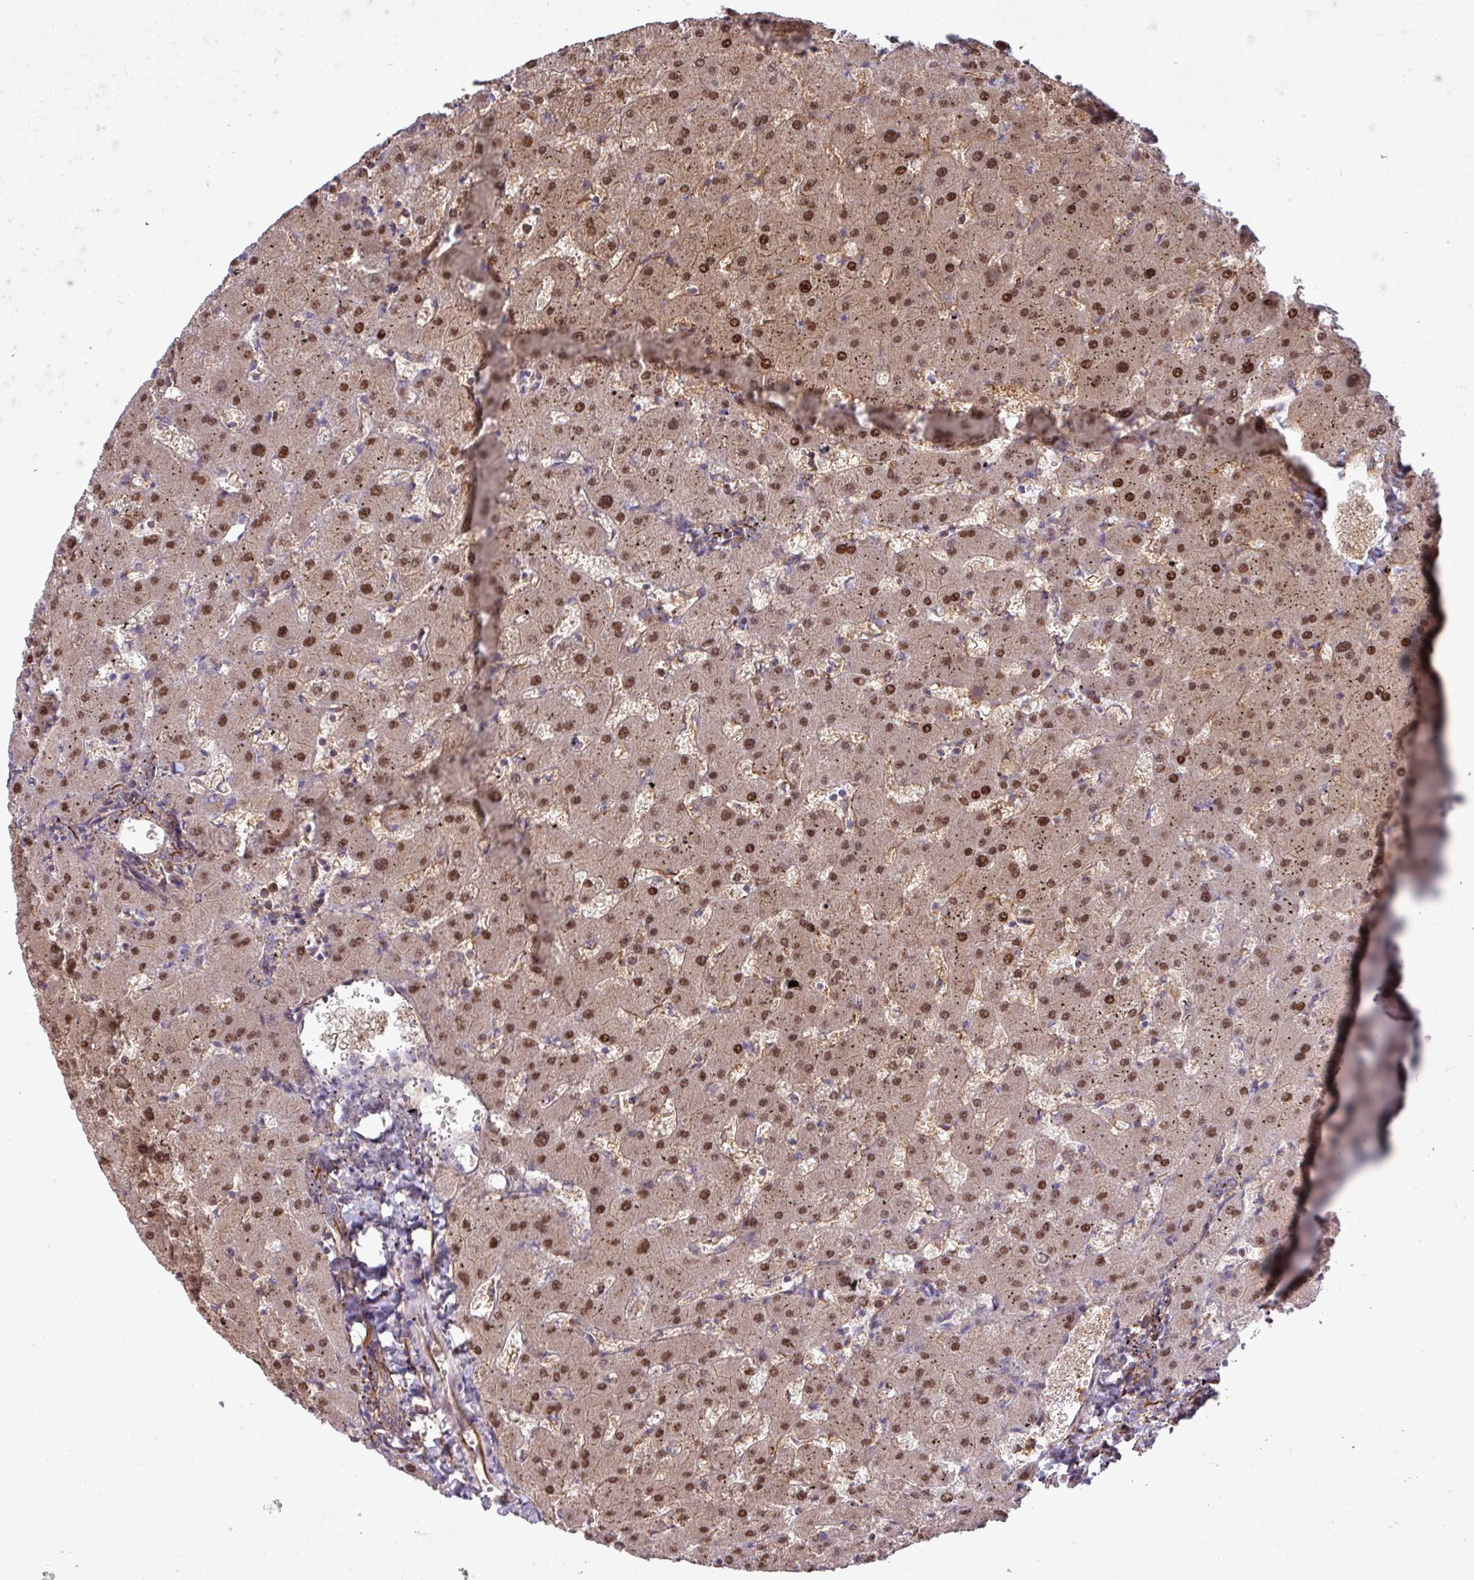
{"staining": {"intensity": "moderate", "quantity": ">75%", "location": "cytoplasmic/membranous,nuclear"}, "tissue": "liver", "cell_type": "Cholangiocytes", "image_type": "normal", "snomed": [{"axis": "morphology", "description": "Normal tissue, NOS"}, {"axis": "topography", "description": "Liver"}], "caption": "Immunohistochemical staining of unremarkable liver displays medium levels of moderate cytoplasmic/membranous,nuclear positivity in approximately >75% of cholangiocytes. The protein is shown in brown color, while the nuclei are stained blue.", "gene": "ZNF300", "patient": {"sex": "female", "age": 63}}